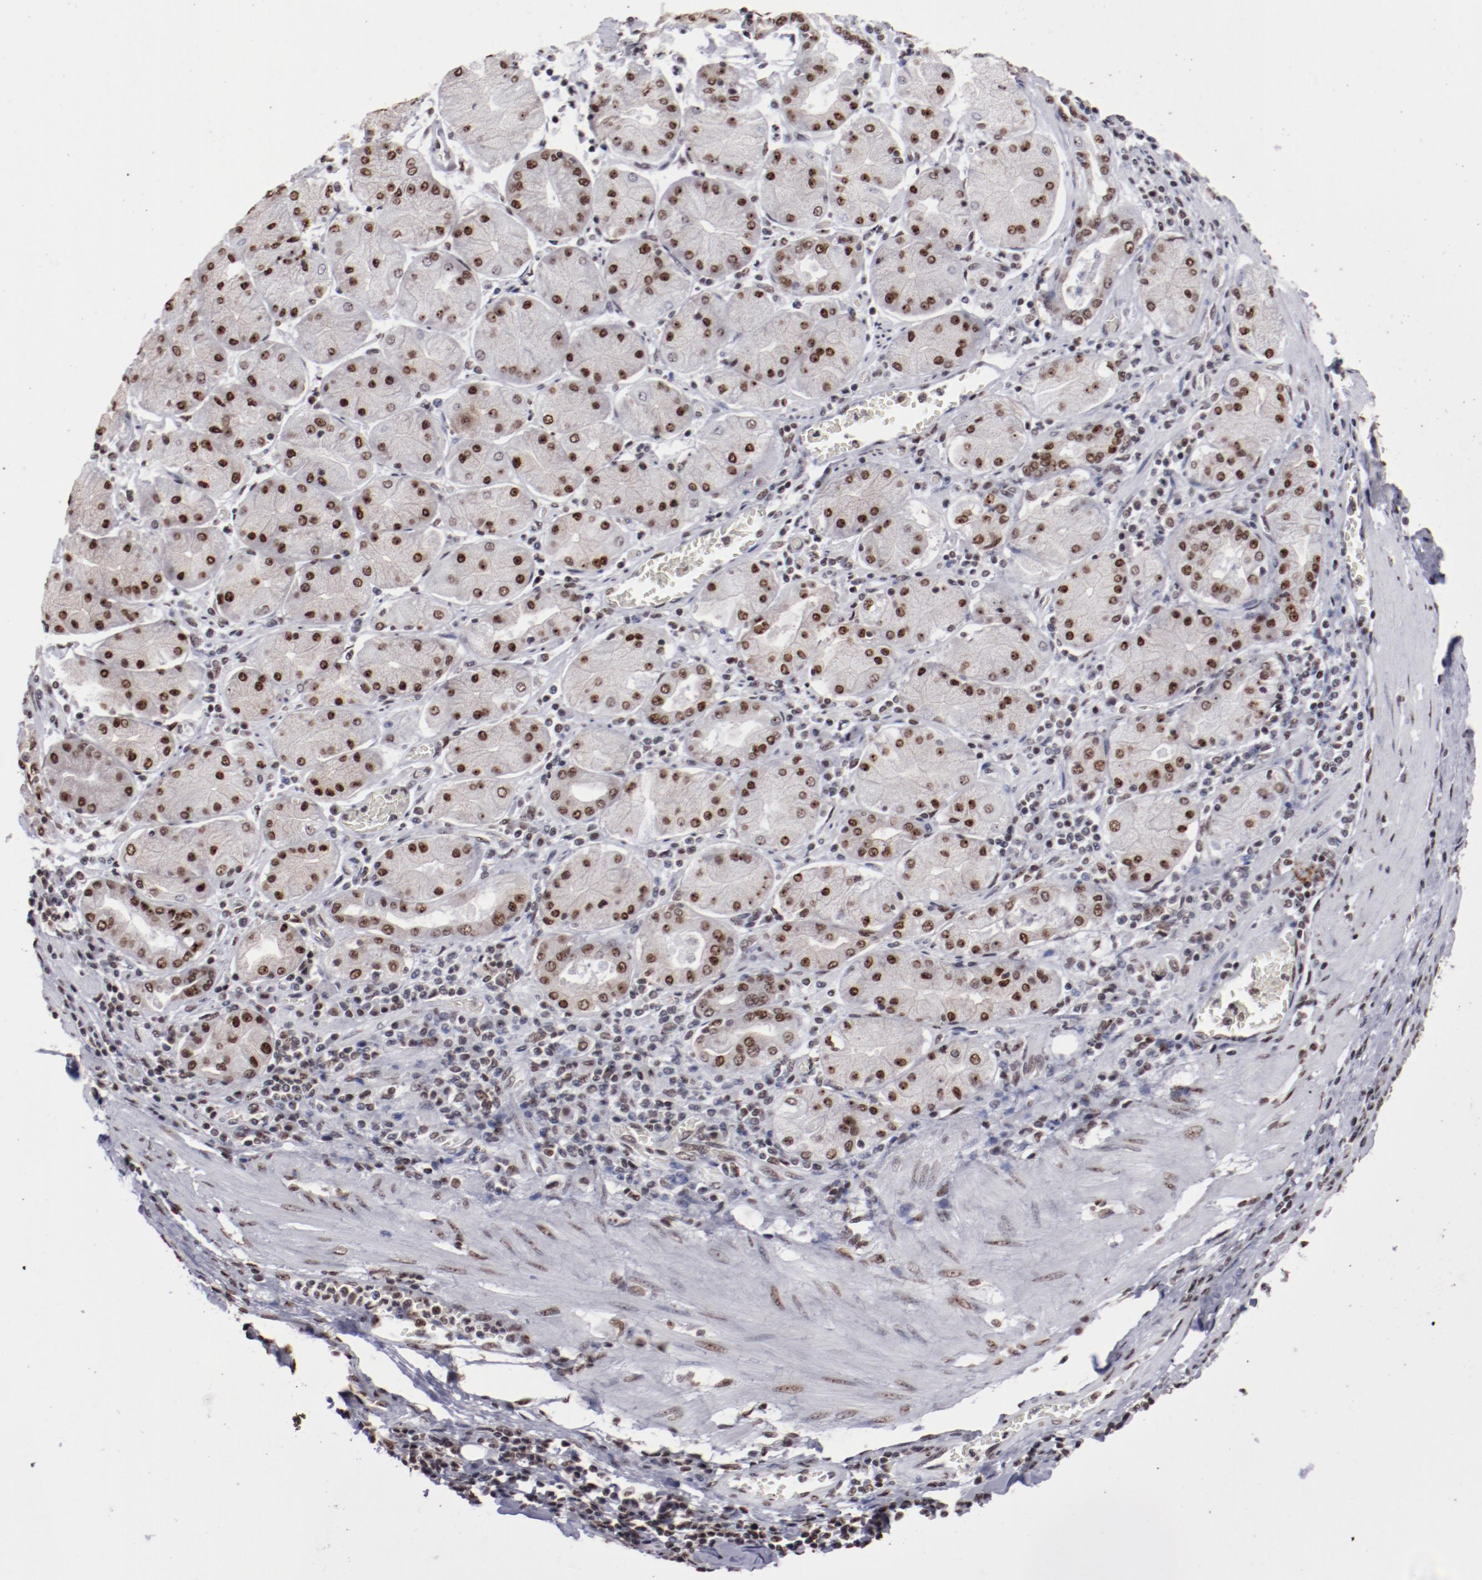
{"staining": {"intensity": "moderate", "quantity": ">75%", "location": "nuclear"}, "tissue": "stomach cancer", "cell_type": "Tumor cells", "image_type": "cancer", "snomed": [{"axis": "morphology", "description": "Normal tissue, NOS"}, {"axis": "morphology", "description": "Adenocarcinoma, NOS"}, {"axis": "topography", "description": "Stomach, upper"}, {"axis": "topography", "description": "Stomach"}], "caption": "Moderate nuclear positivity is identified in about >75% of tumor cells in adenocarcinoma (stomach). Nuclei are stained in blue.", "gene": "HNRNPA2B1", "patient": {"sex": "male", "age": 59}}